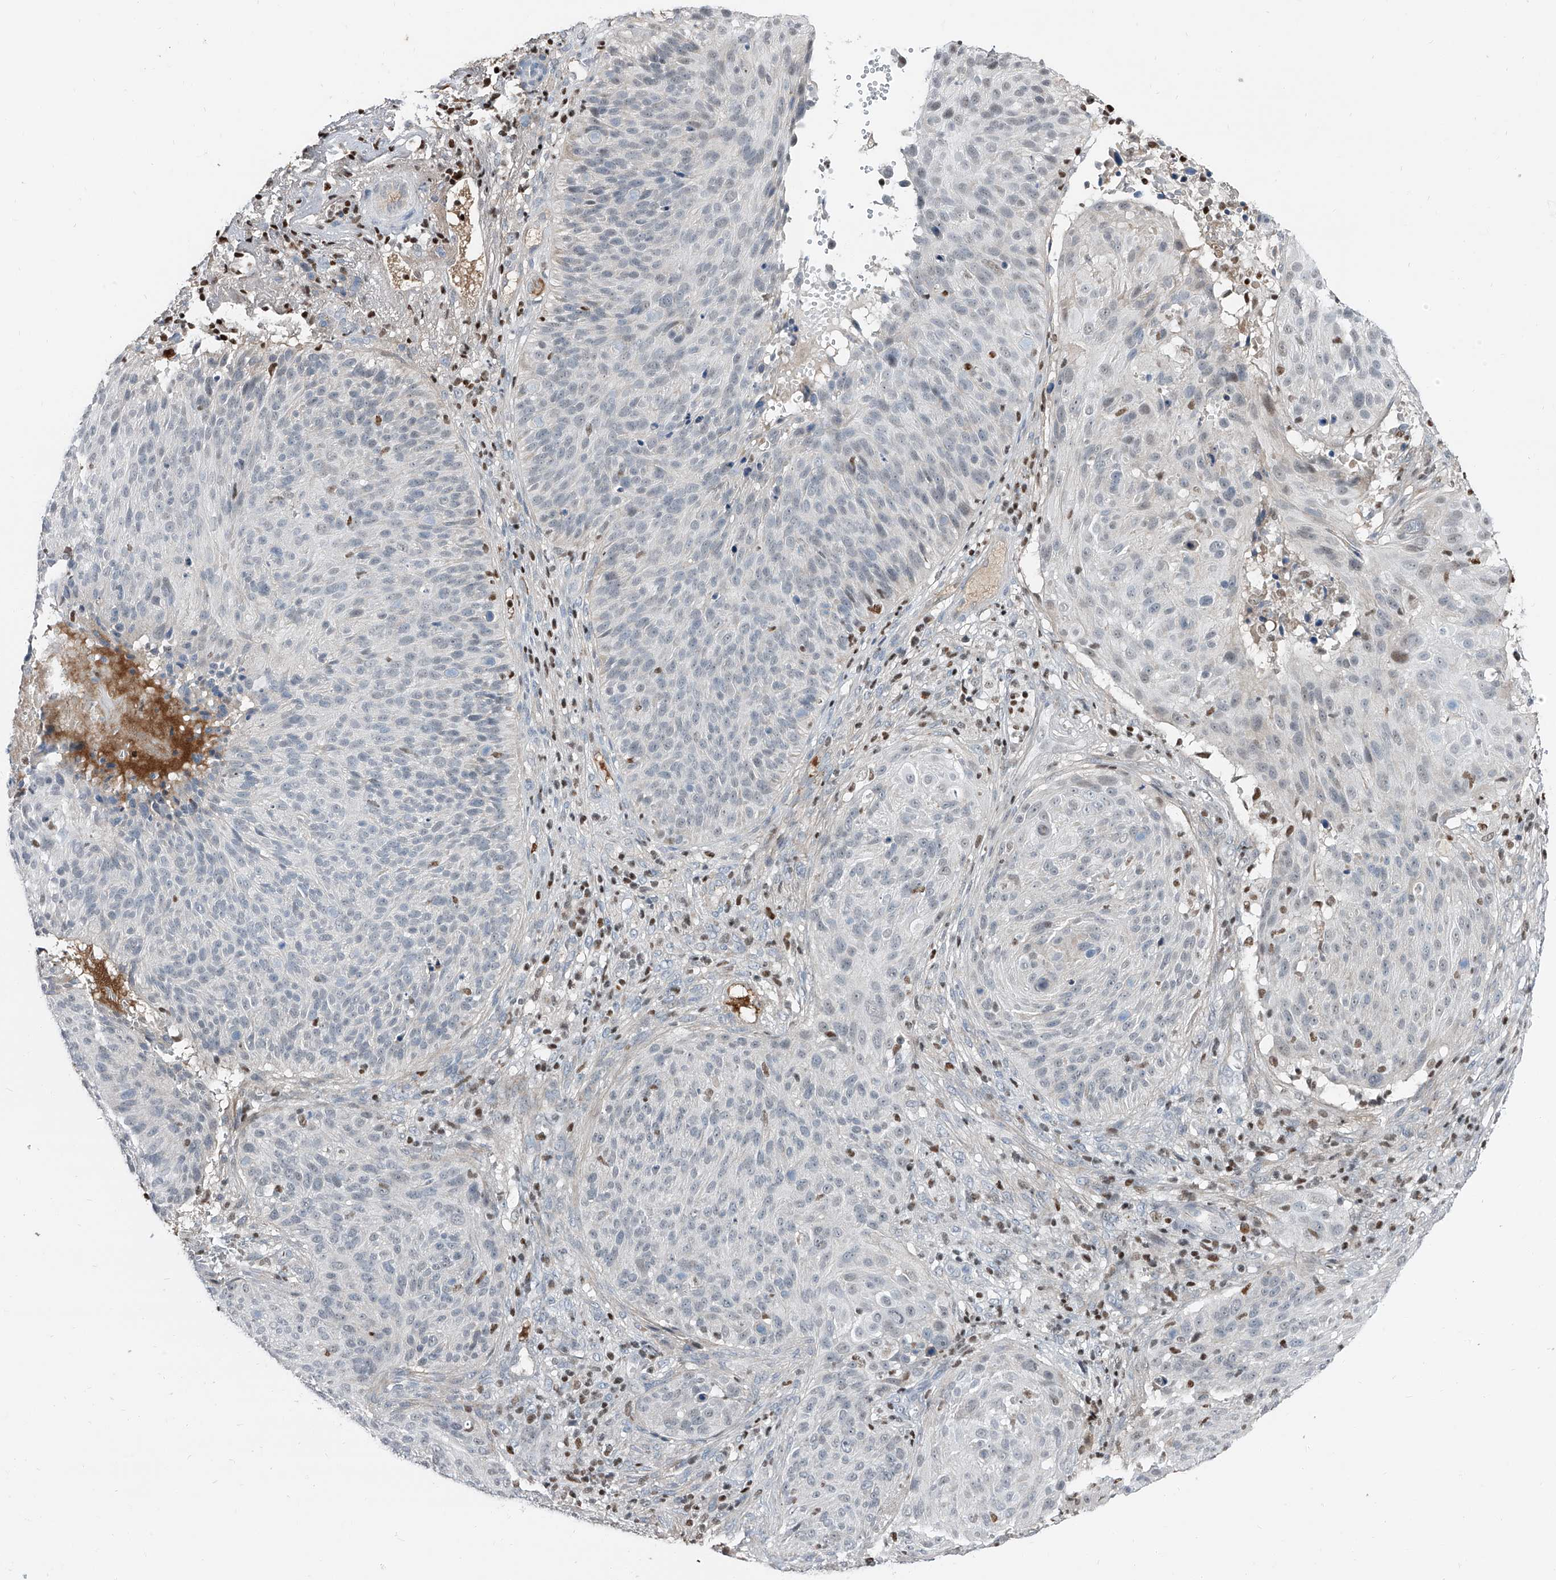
{"staining": {"intensity": "negative", "quantity": "none", "location": "none"}, "tissue": "cervical cancer", "cell_type": "Tumor cells", "image_type": "cancer", "snomed": [{"axis": "morphology", "description": "Squamous cell carcinoma, NOS"}, {"axis": "topography", "description": "Cervix"}], "caption": "An IHC image of cervical squamous cell carcinoma is shown. There is no staining in tumor cells of cervical squamous cell carcinoma.", "gene": "HOXA3", "patient": {"sex": "female", "age": 74}}